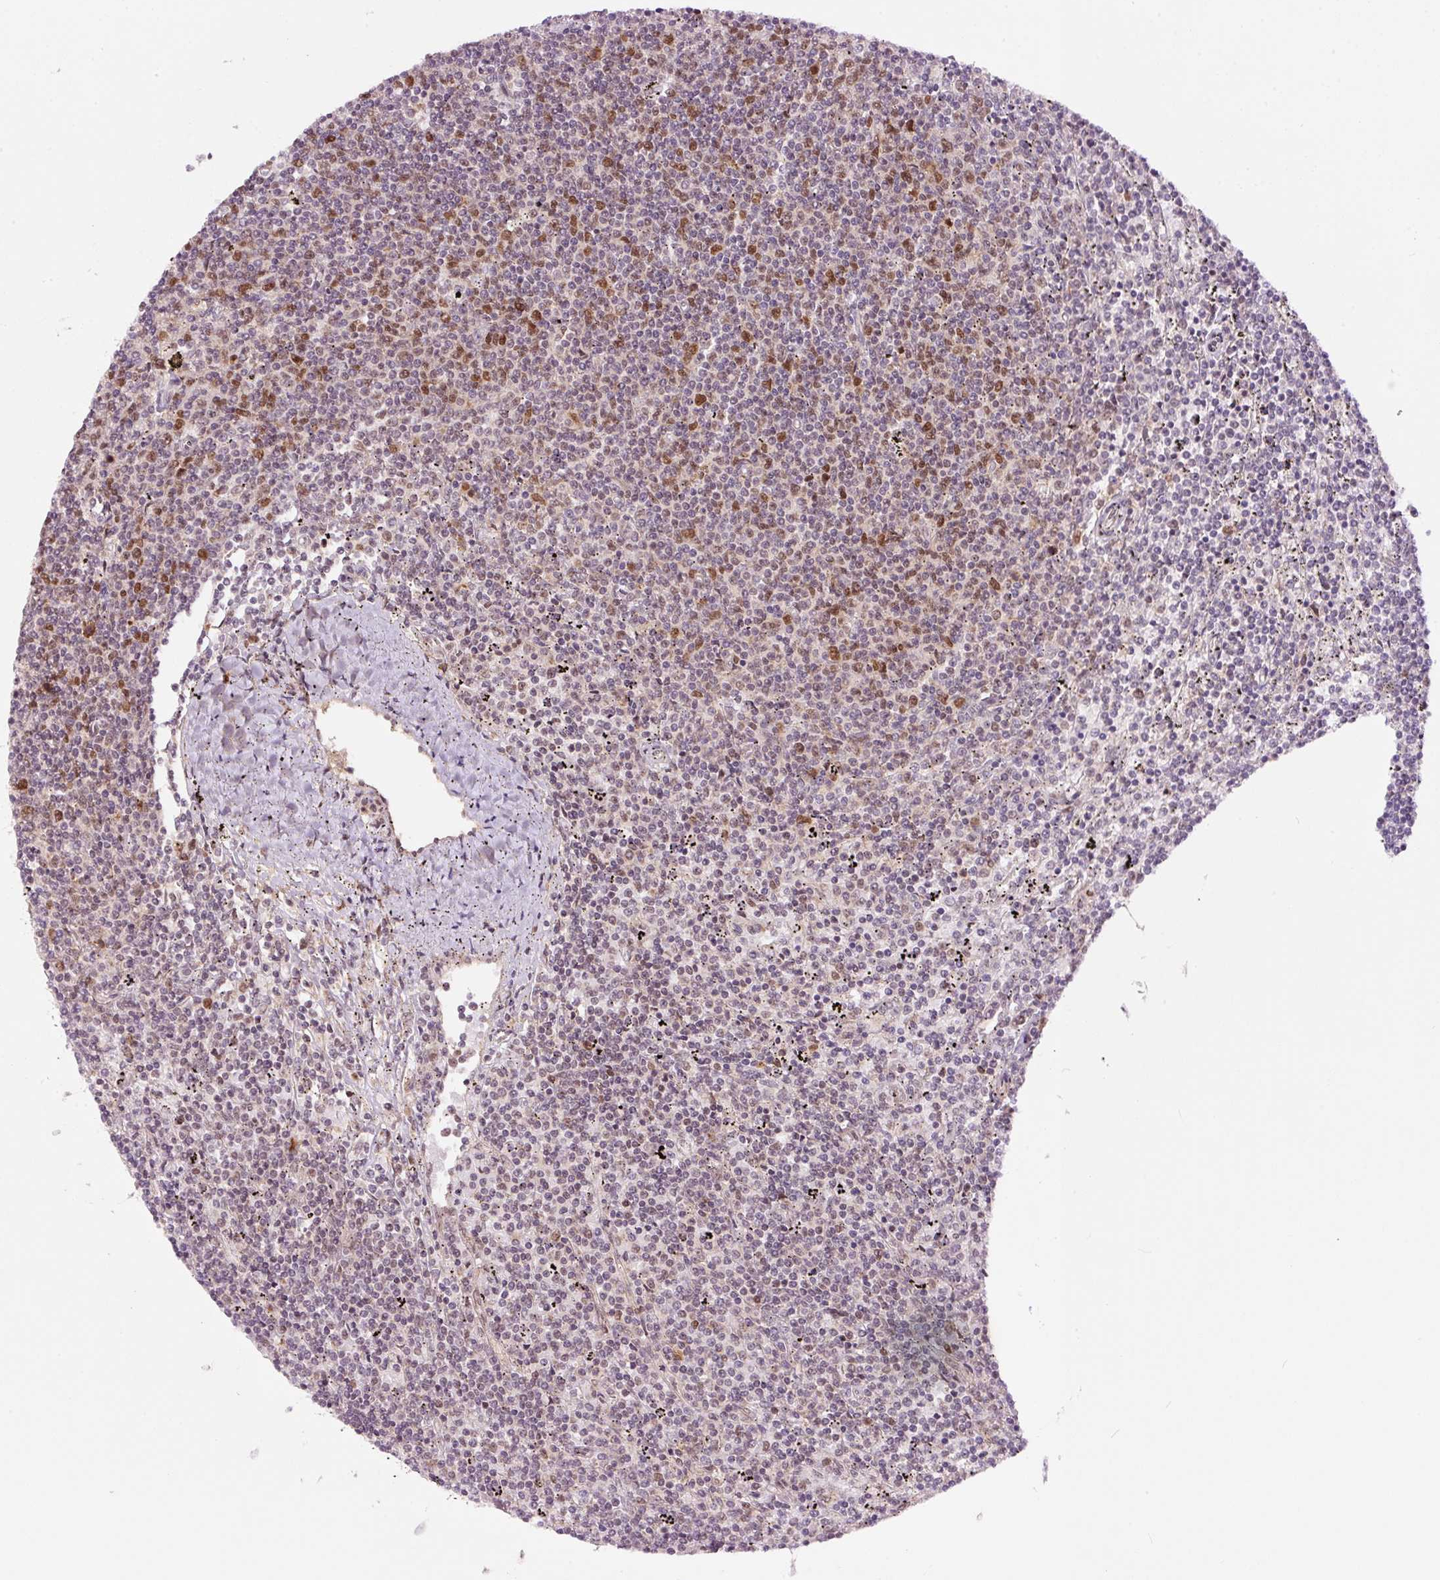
{"staining": {"intensity": "negative", "quantity": "none", "location": "none"}, "tissue": "lymphoma", "cell_type": "Tumor cells", "image_type": "cancer", "snomed": [{"axis": "morphology", "description": "Malignant lymphoma, non-Hodgkin's type, Low grade"}, {"axis": "topography", "description": "Spleen"}], "caption": "This is a micrograph of immunohistochemistry (IHC) staining of lymphoma, which shows no expression in tumor cells.", "gene": "RFC4", "patient": {"sex": "female", "age": 50}}